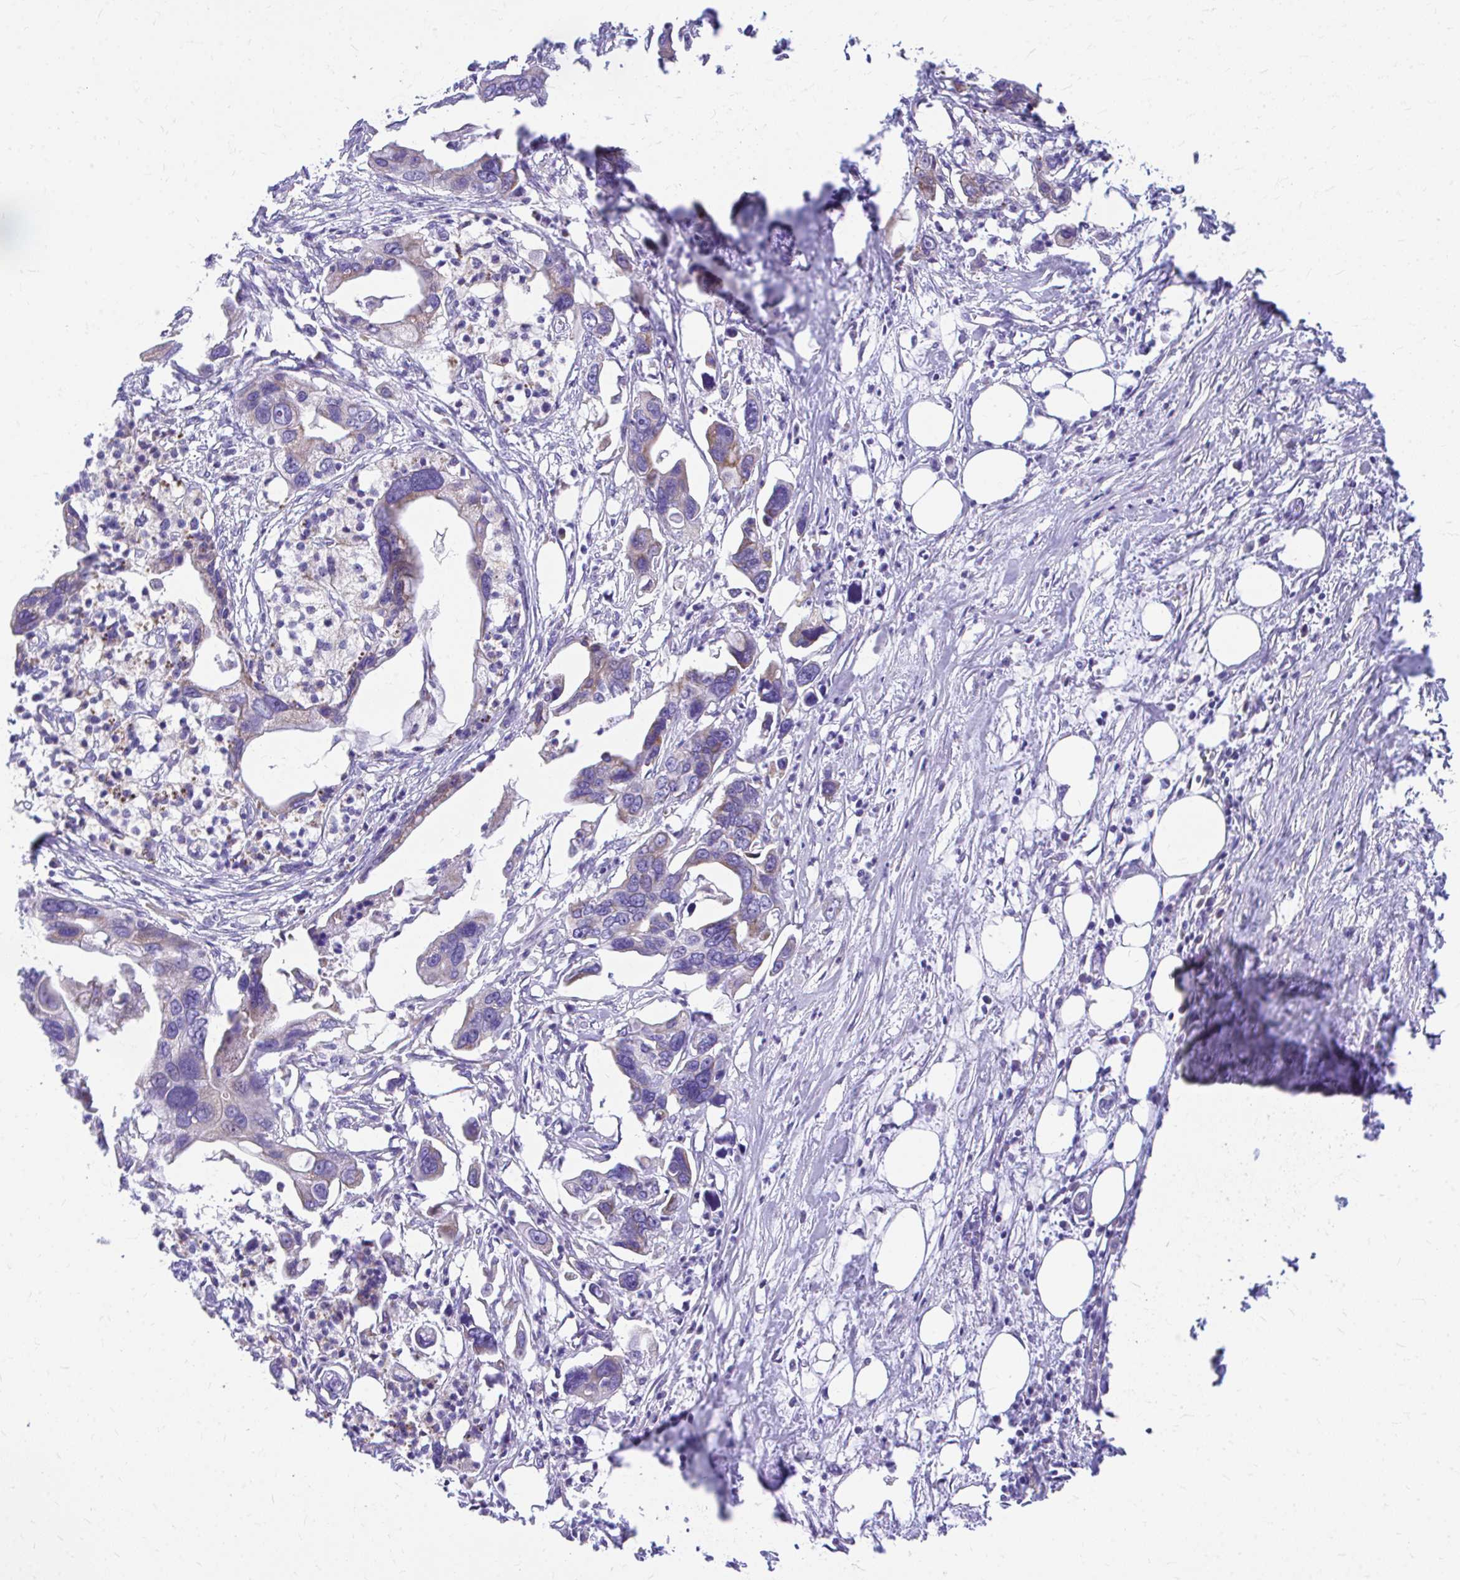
{"staining": {"intensity": "weak", "quantity": "25%-75%", "location": "cytoplasmic/membranous"}, "tissue": "pancreatic cancer", "cell_type": "Tumor cells", "image_type": "cancer", "snomed": [{"axis": "morphology", "description": "Adenocarcinoma, NOS"}, {"axis": "topography", "description": "Pancreas"}], "caption": "About 25%-75% of tumor cells in human pancreatic adenocarcinoma reveal weak cytoplasmic/membranous protein expression as visualized by brown immunohistochemical staining.", "gene": "MRPL19", "patient": {"sex": "female", "age": 83}}